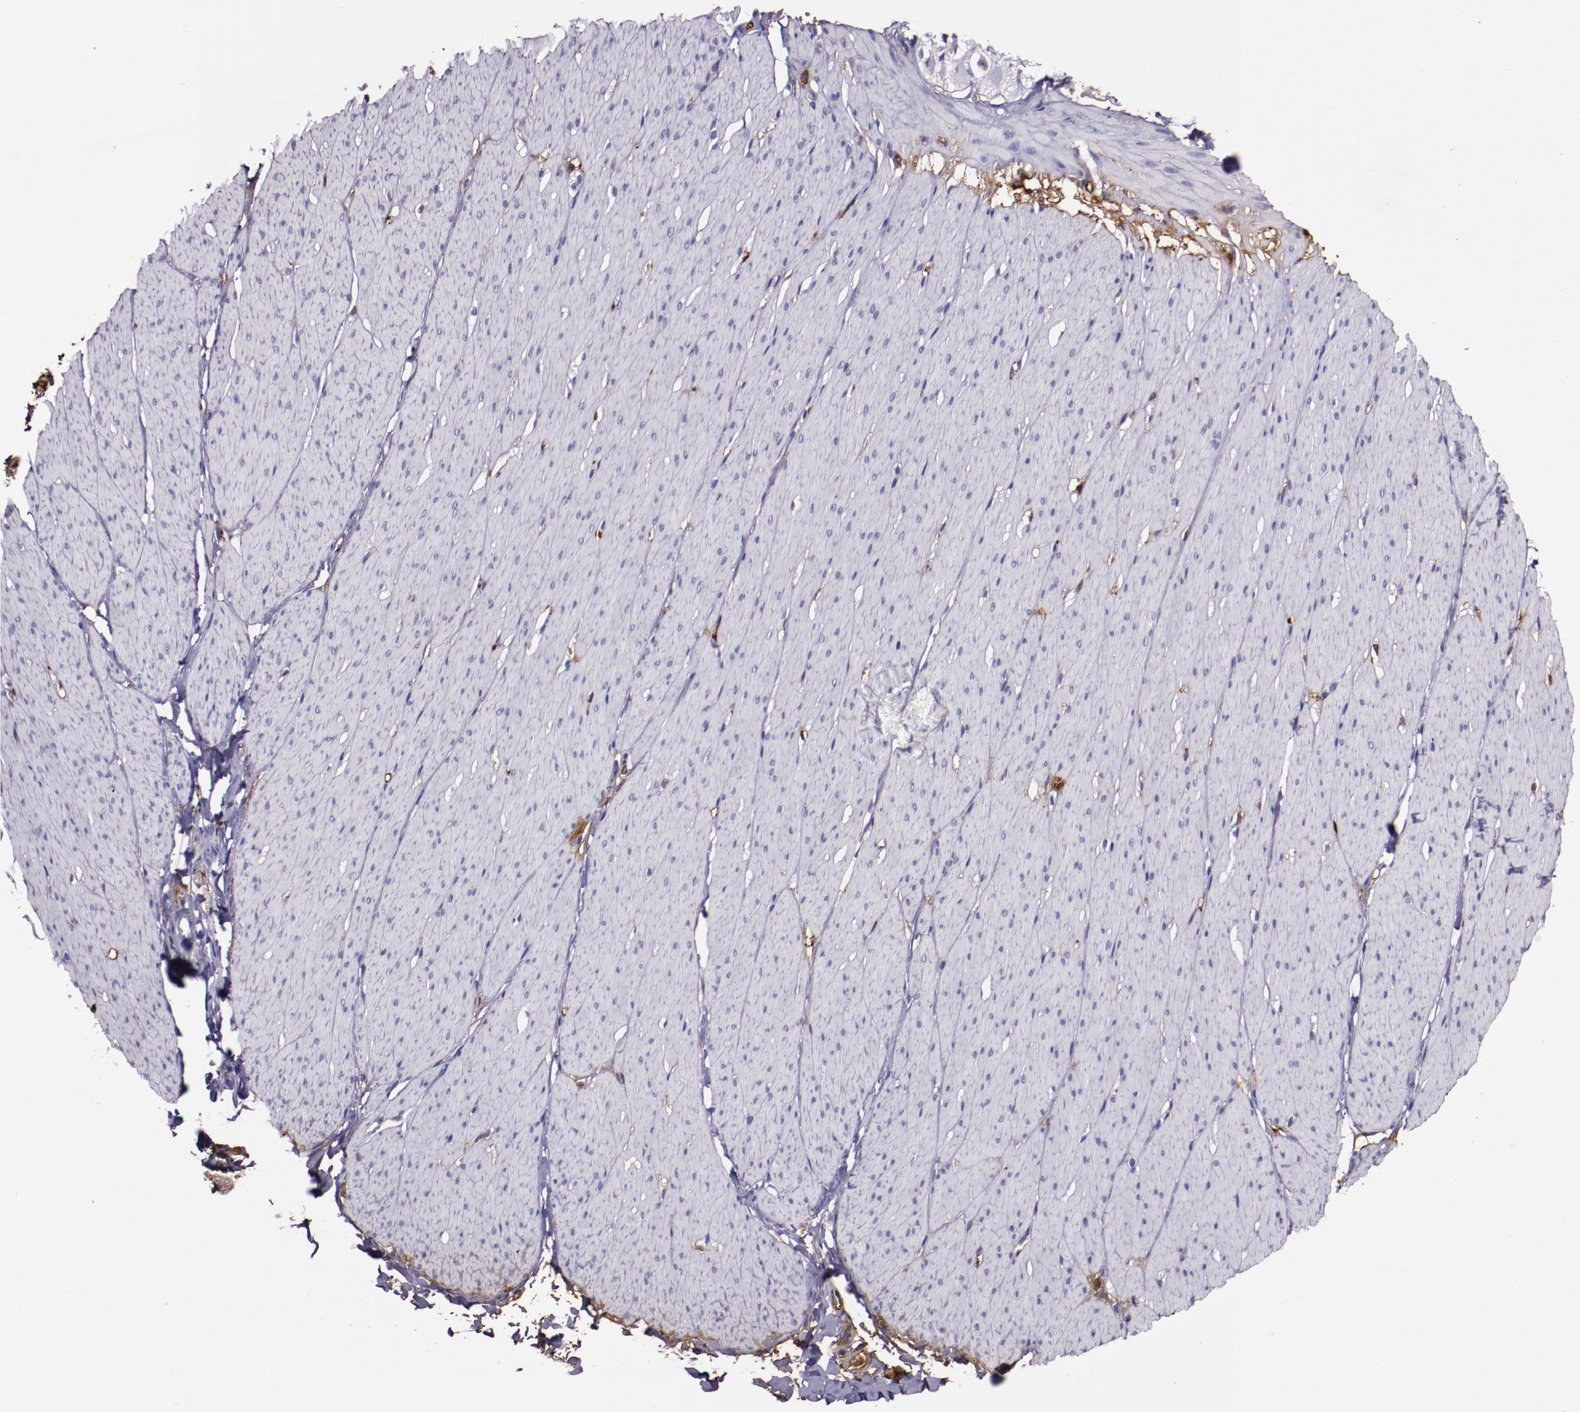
{"staining": {"intensity": "negative", "quantity": "none", "location": "none"}, "tissue": "smooth muscle", "cell_type": "Smooth muscle cells", "image_type": "normal", "snomed": [{"axis": "morphology", "description": "Normal tissue, NOS"}, {"axis": "topography", "description": "Smooth muscle"}, {"axis": "topography", "description": "Colon"}], "caption": "Immunohistochemistry of benign smooth muscle reveals no positivity in smooth muscle cells.", "gene": "A2M", "patient": {"sex": "male", "age": 67}}